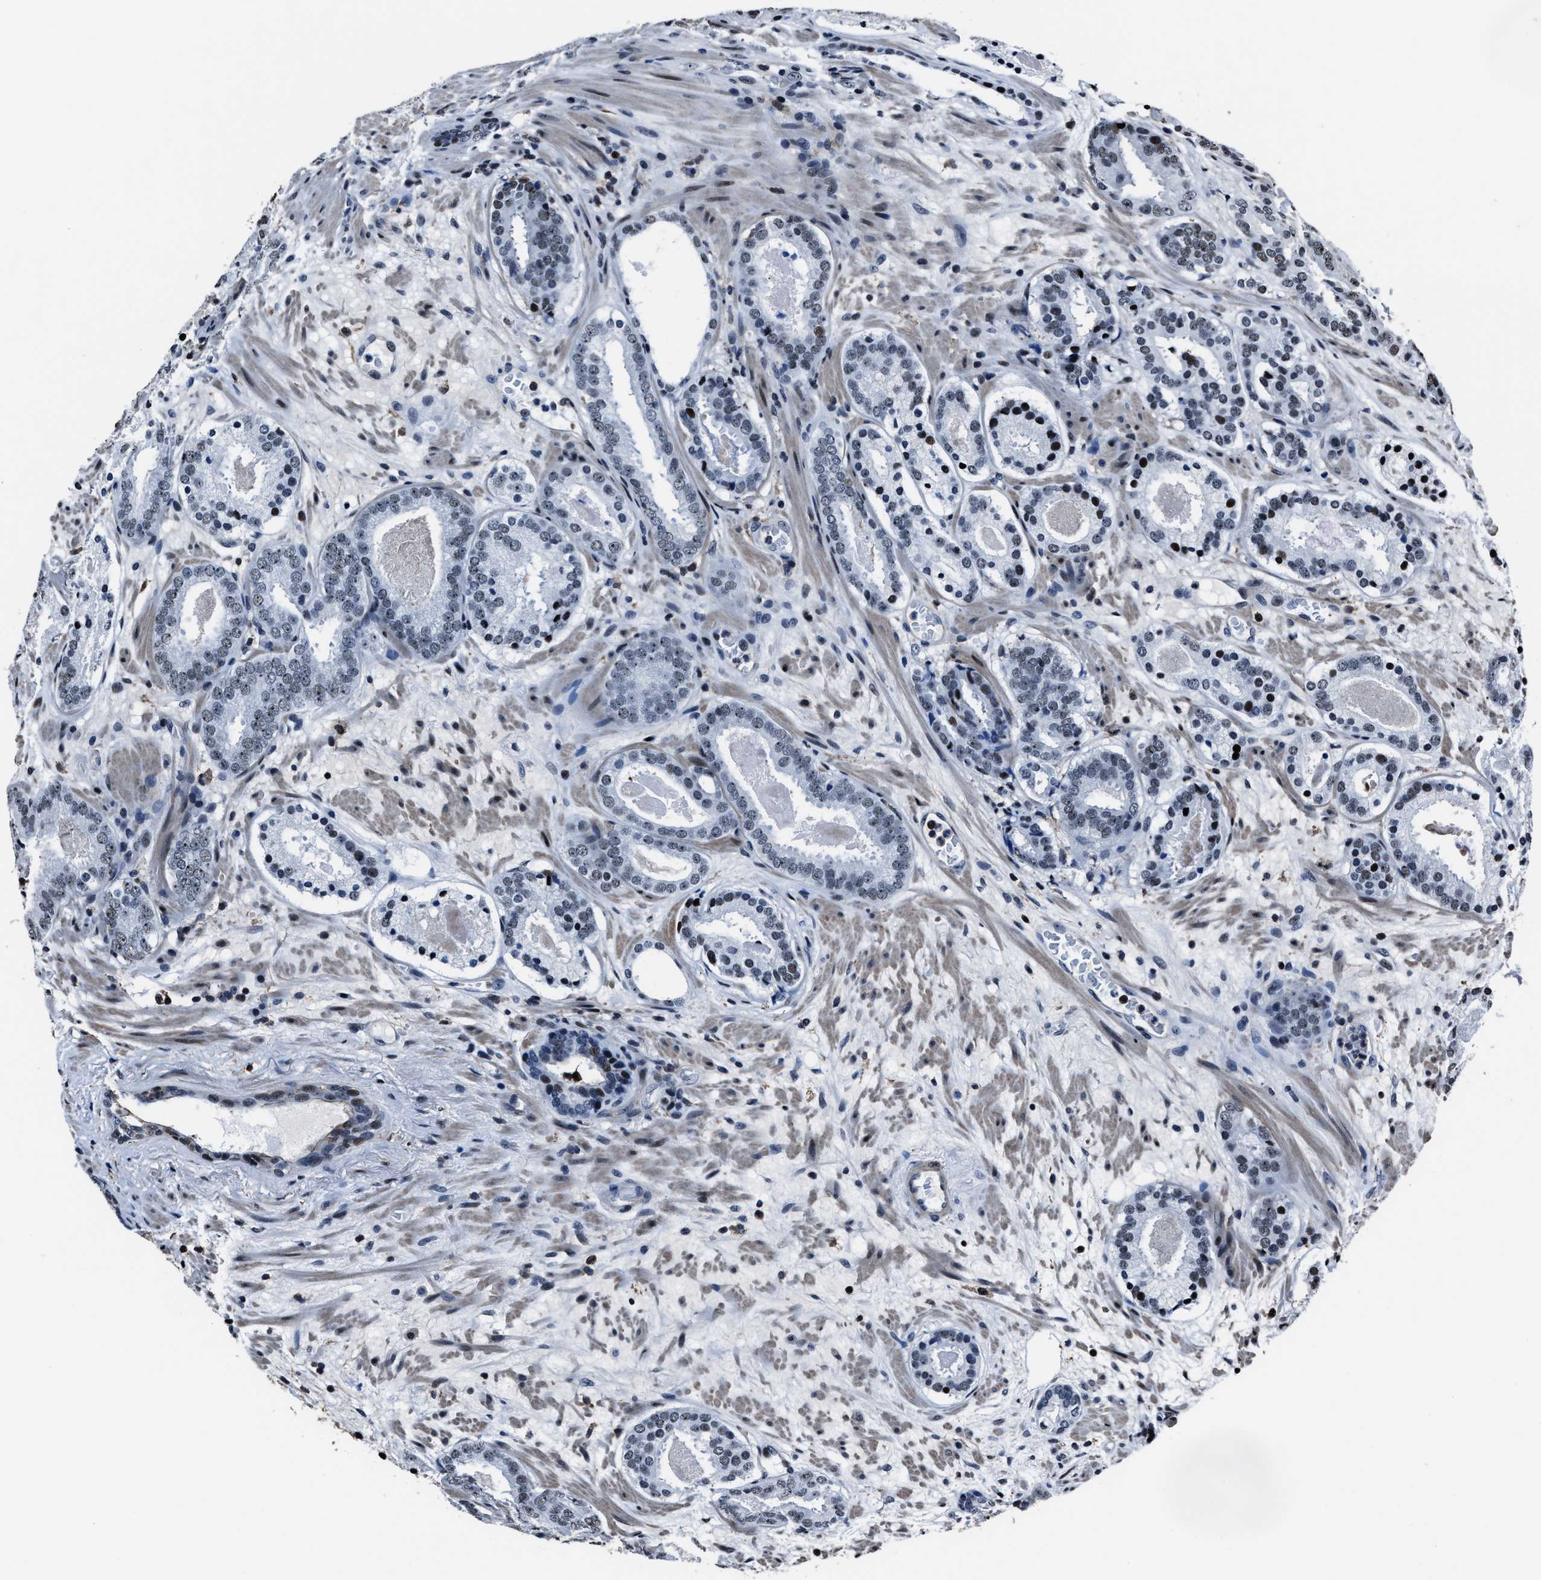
{"staining": {"intensity": "moderate", "quantity": "<25%", "location": "nuclear"}, "tissue": "prostate cancer", "cell_type": "Tumor cells", "image_type": "cancer", "snomed": [{"axis": "morphology", "description": "Adenocarcinoma, Low grade"}, {"axis": "topography", "description": "Prostate"}], "caption": "A low amount of moderate nuclear staining is present in about <25% of tumor cells in prostate adenocarcinoma (low-grade) tissue.", "gene": "PPIE", "patient": {"sex": "male", "age": 69}}